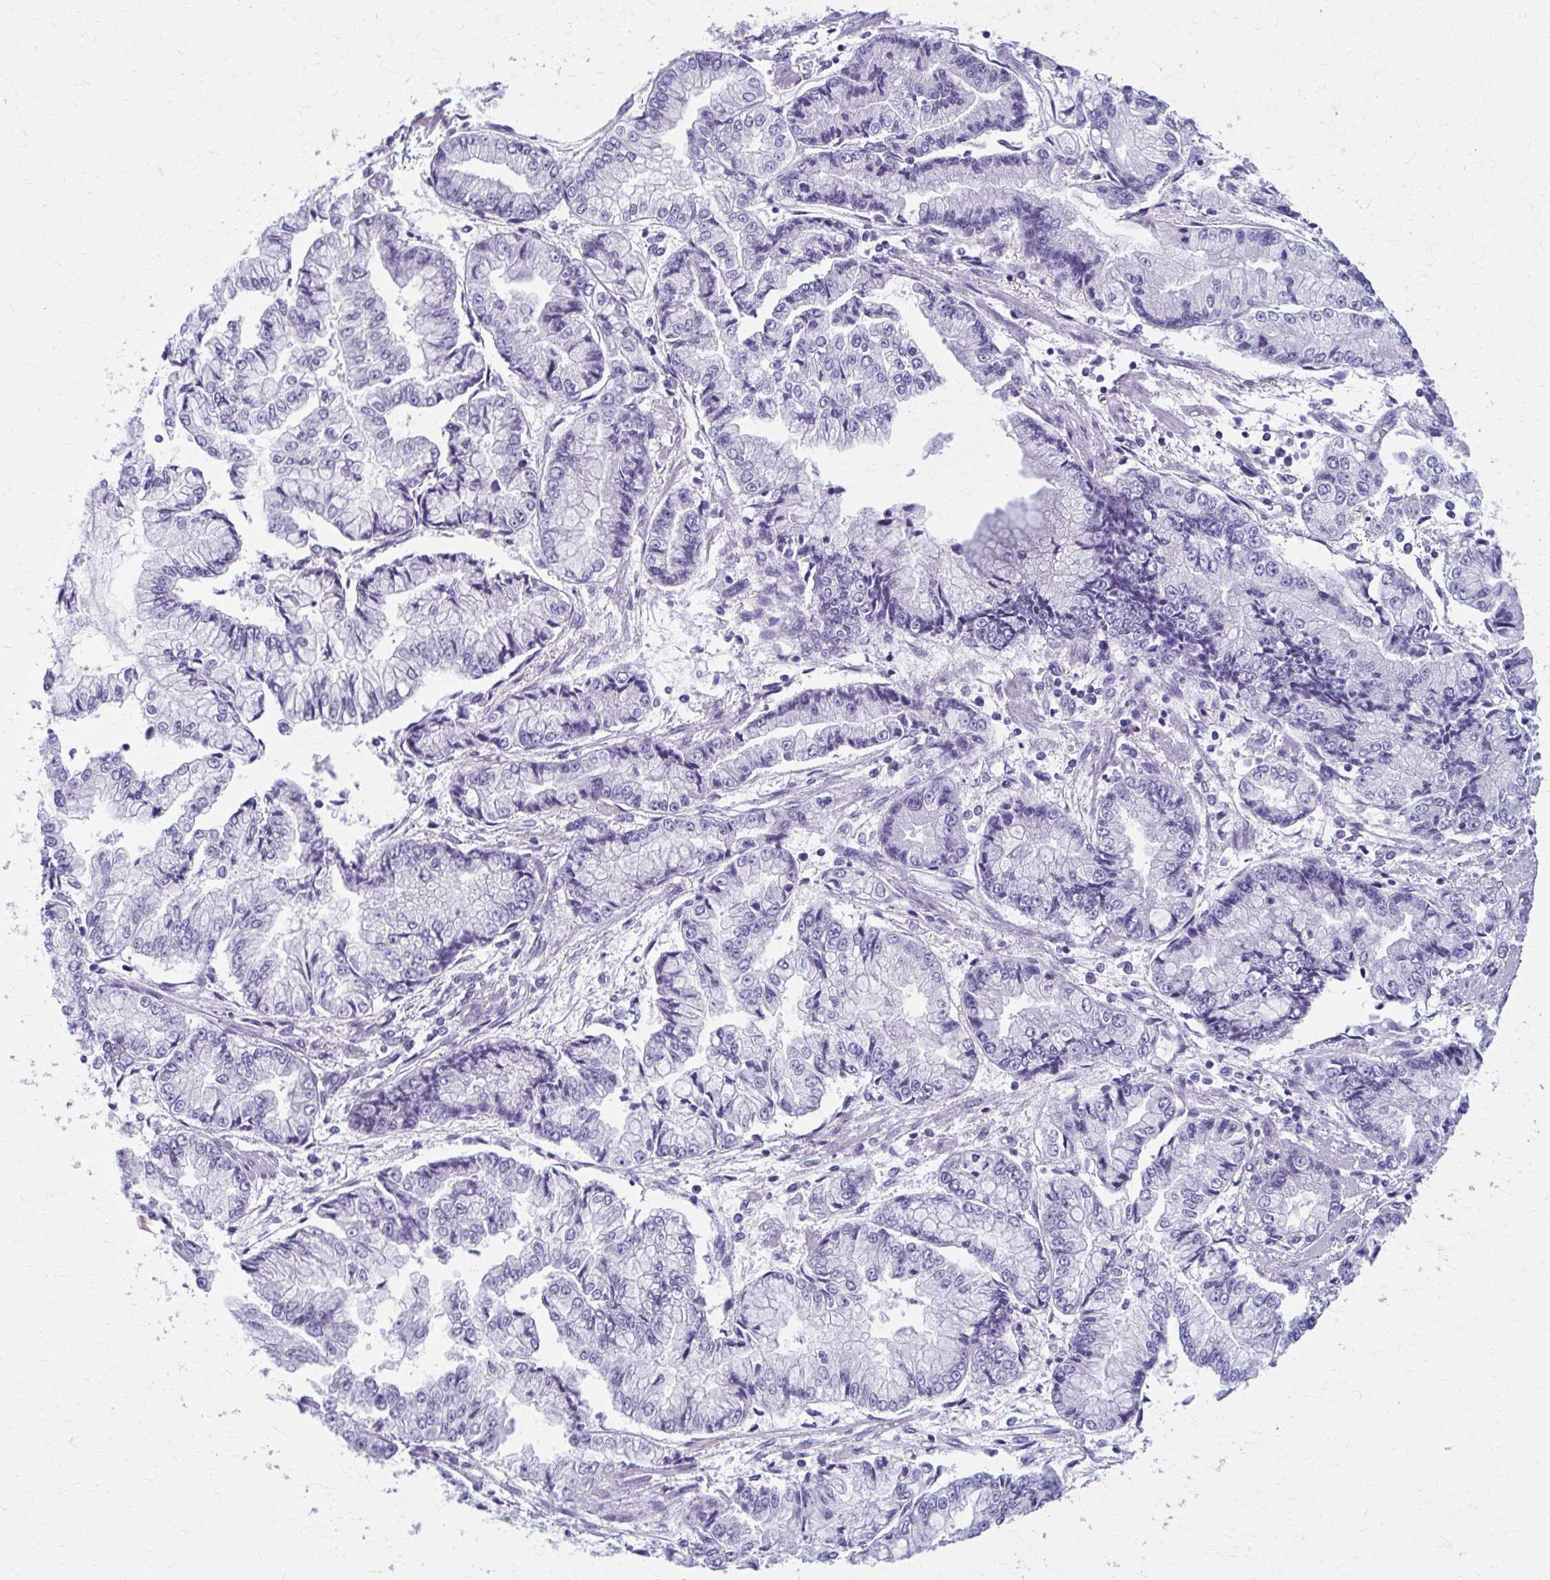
{"staining": {"intensity": "negative", "quantity": "none", "location": "none"}, "tissue": "stomach cancer", "cell_type": "Tumor cells", "image_type": "cancer", "snomed": [{"axis": "morphology", "description": "Adenocarcinoma, NOS"}, {"axis": "topography", "description": "Stomach, upper"}], "caption": "Tumor cells are negative for protein expression in human stomach cancer. (DAB IHC, high magnification).", "gene": "MPLKIP", "patient": {"sex": "female", "age": 74}}